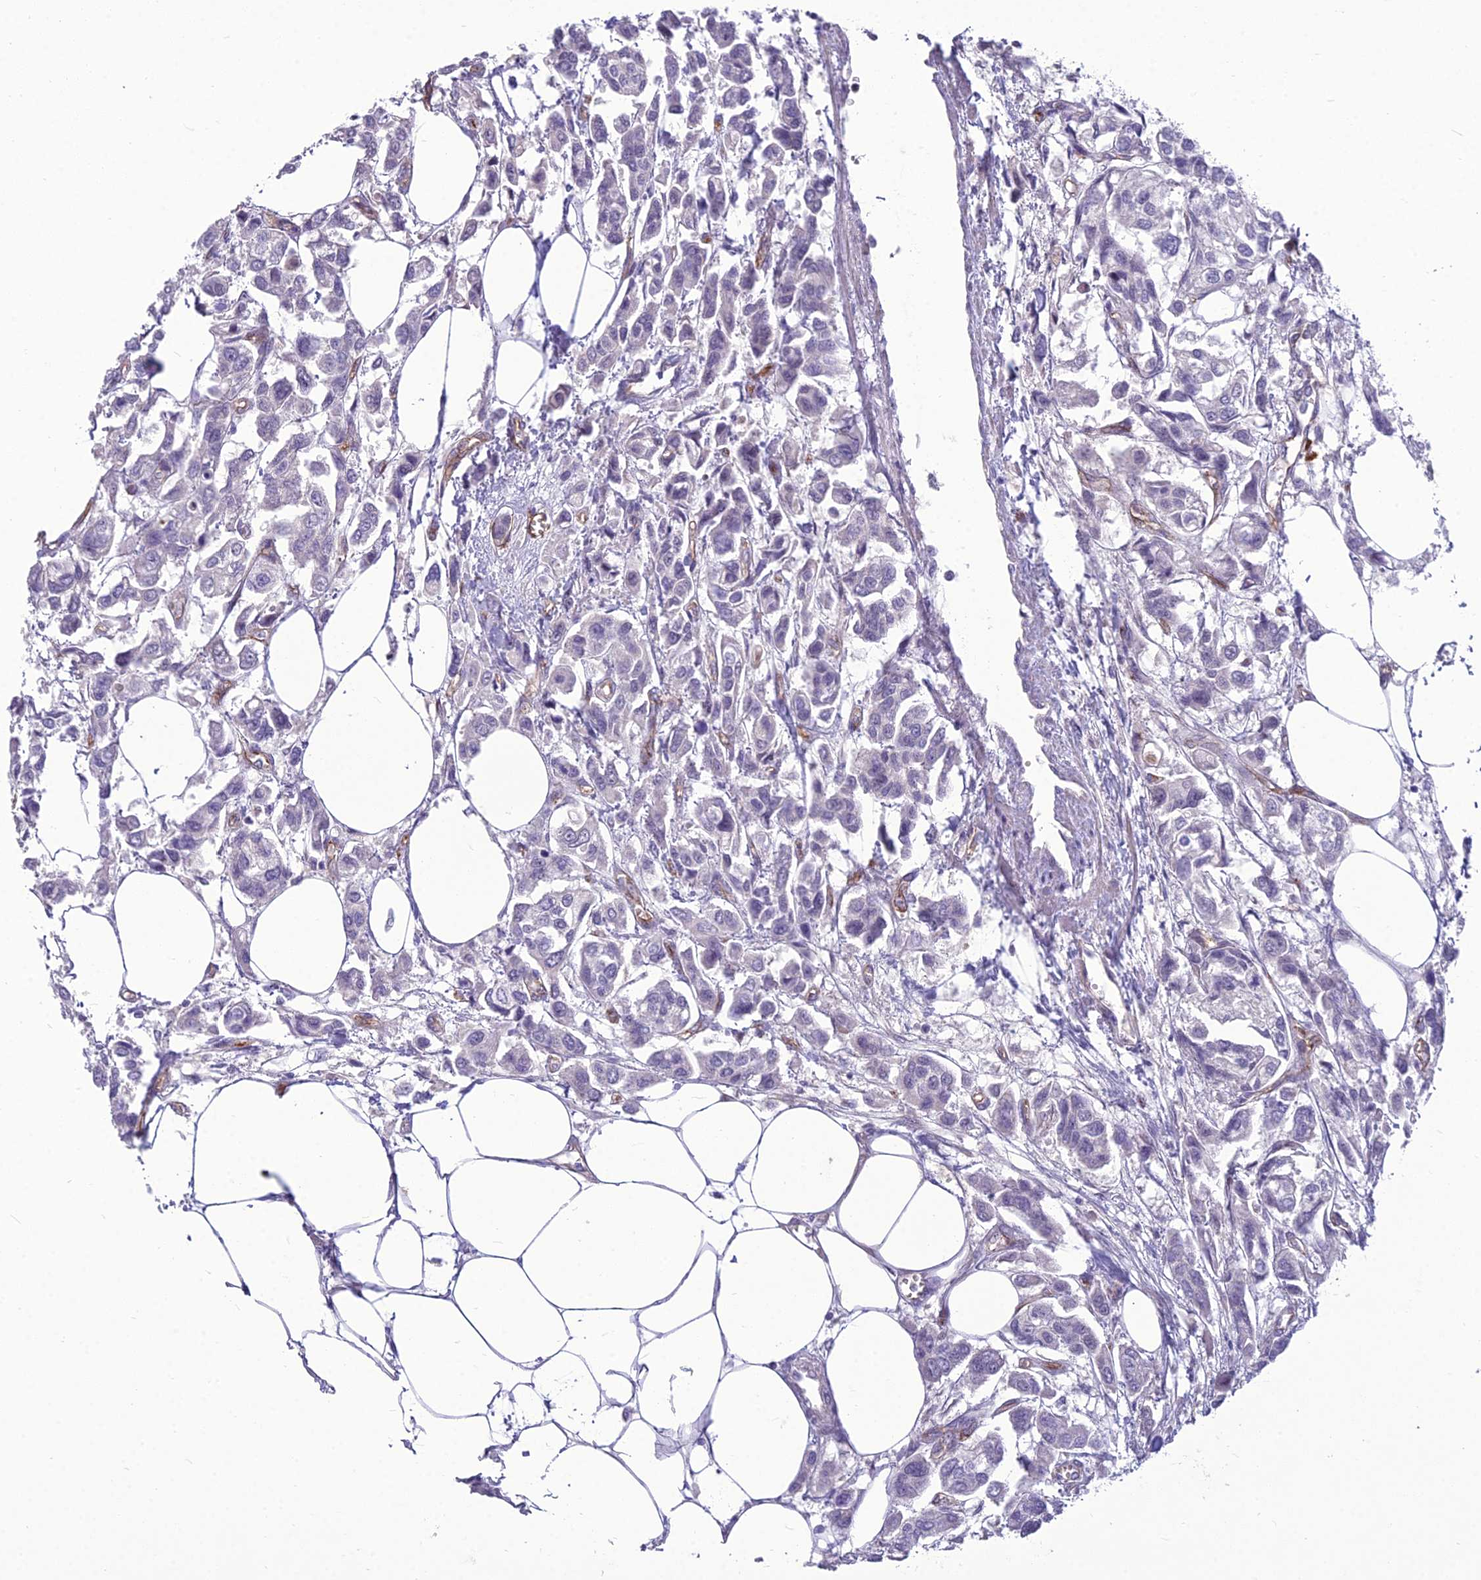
{"staining": {"intensity": "negative", "quantity": "none", "location": "none"}, "tissue": "urothelial cancer", "cell_type": "Tumor cells", "image_type": "cancer", "snomed": [{"axis": "morphology", "description": "Urothelial carcinoma, High grade"}, {"axis": "topography", "description": "Urinary bladder"}], "caption": "Human urothelial carcinoma (high-grade) stained for a protein using immunohistochemistry displays no positivity in tumor cells.", "gene": "BBS7", "patient": {"sex": "male", "age": 67}}